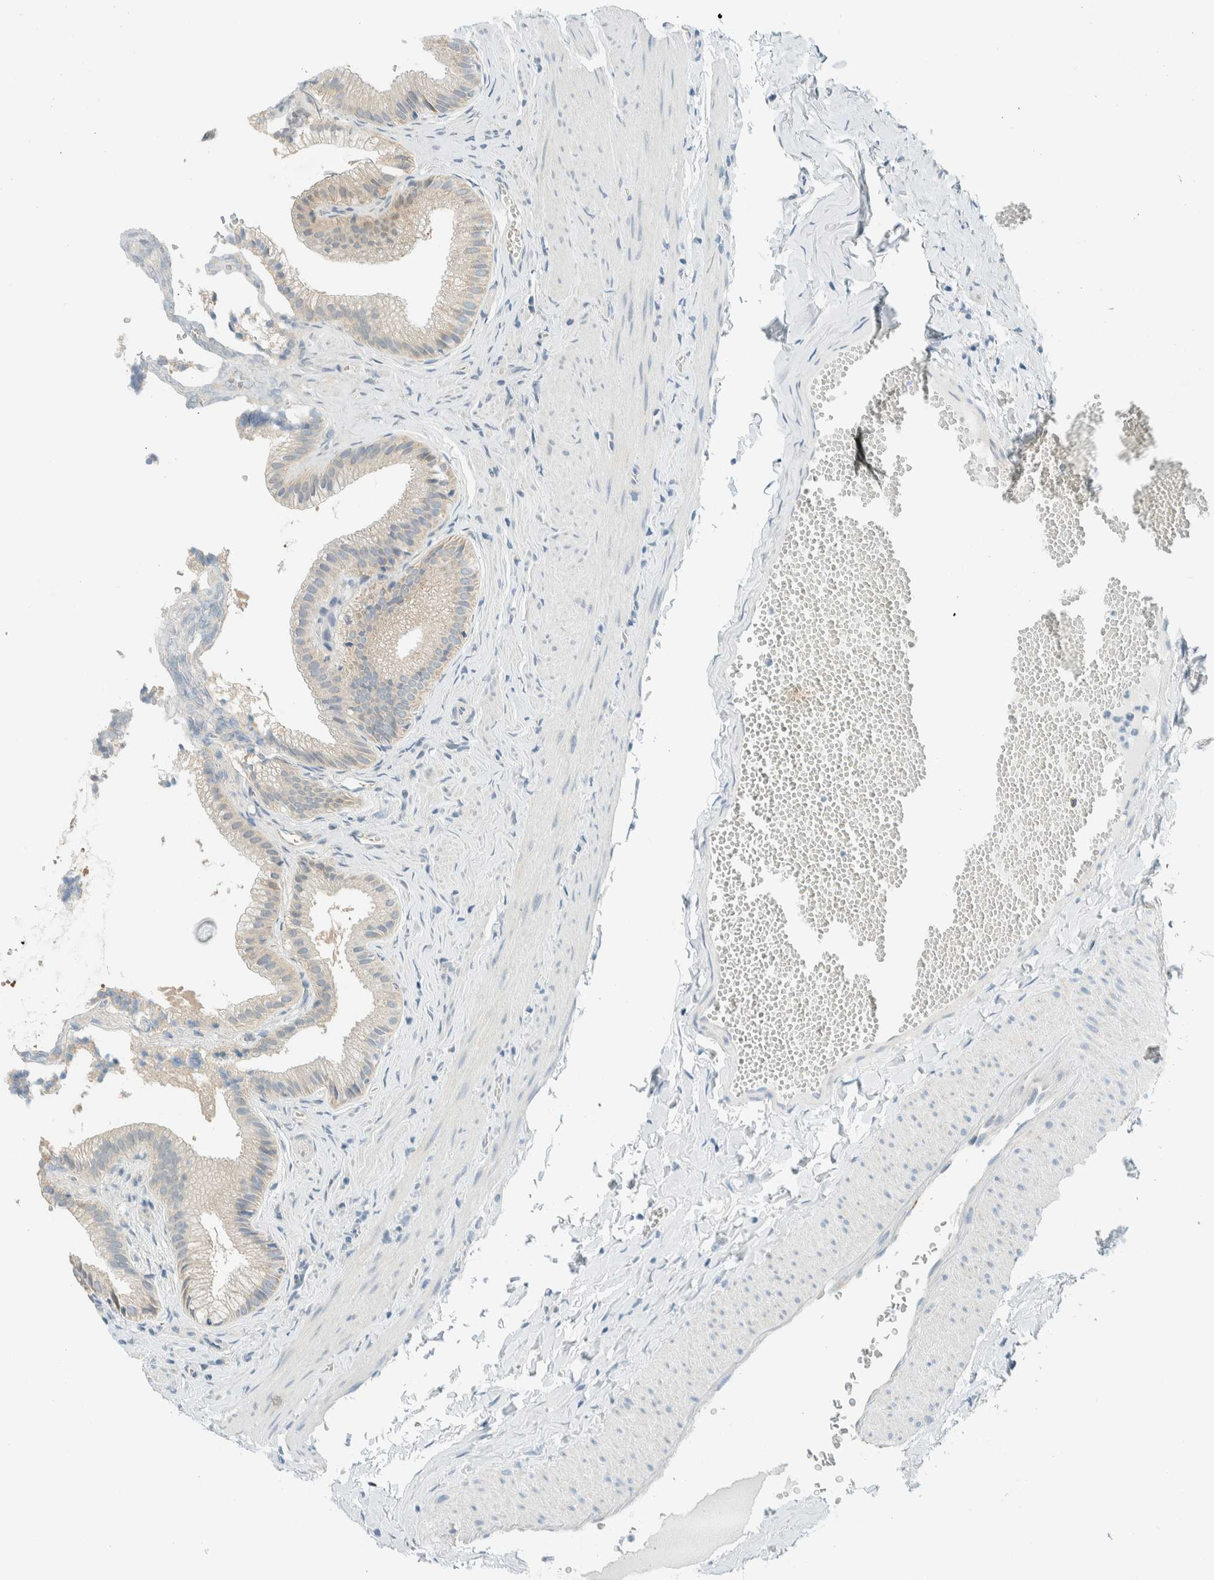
{"staining": {"intensity": "weak", "quantity": "25%-75%", "location": "cytoplasmic/membranous"}, "tissue": "gallbladder", "cell_type": "Glandular cells", "image_type": "normal", "snomed": [{"axis": "morphology", "description": "Normal tissue, NOS"}, {"axis": "topography", "description": "Gallbladder"}], "caption": "This photomicrograph reveals IHC staining of unremarkable human gallbladder, with low weak cytoplasmic/membranous staining in about 25%-75% of glandular cells.", "gene": "ALDH7A1", "patient": {"sex": "male", "age": 38}}